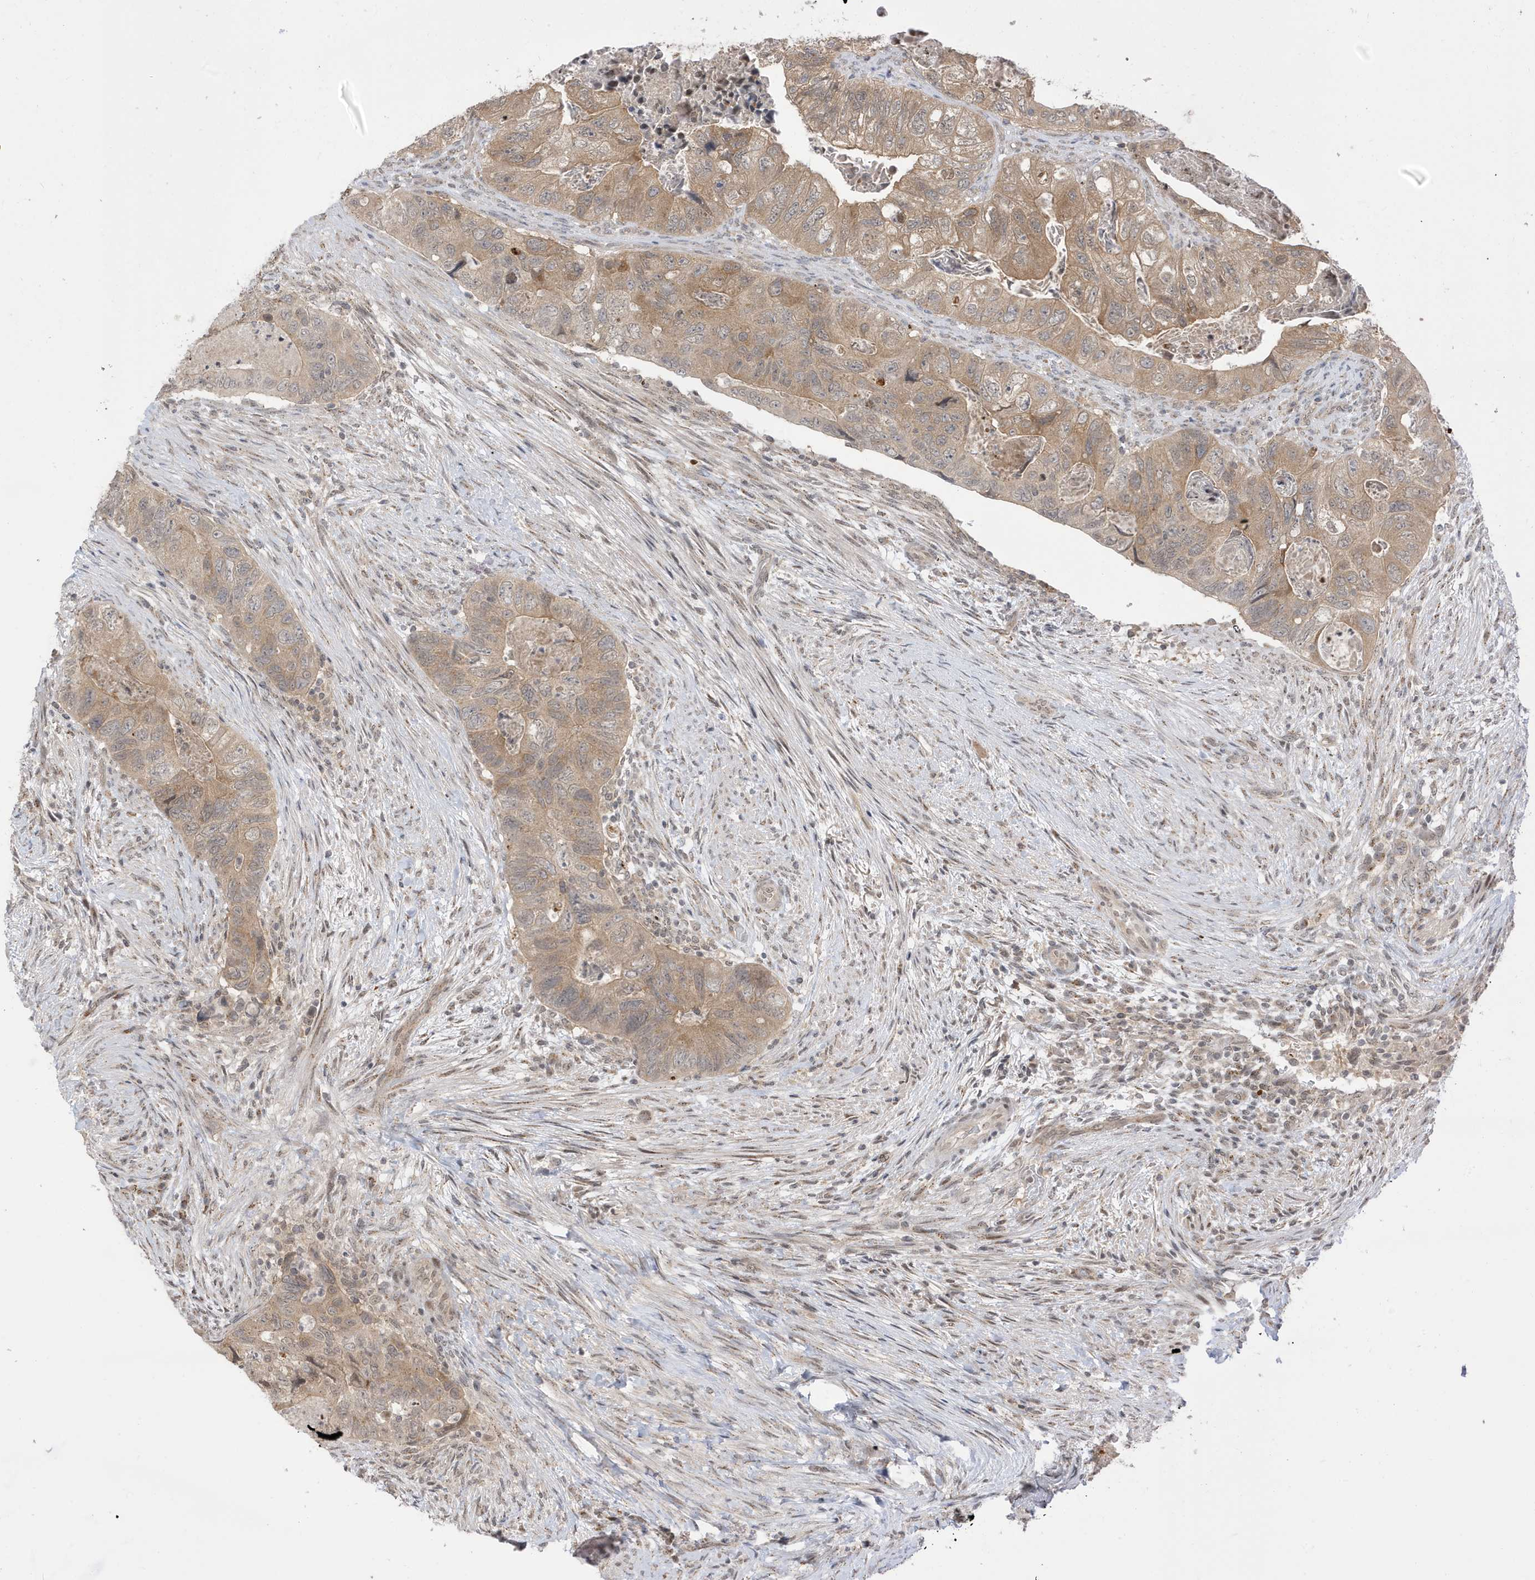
{"staining": {"intensity": "moderate", "quantity": ">75%", "location": "cytoplasmic/membranous,nuclear"}, "tissue": "colorectal cancer", "cell_type": "Tumor cells", "image_type": "cancer", "snomed": [{"axis": "morphology", "description": "Adenocarcinoma, NOS"}, {"axis": "topography", "description": "Rectum"}], "caption": "This micrograph shows immunohistochemistry staining of colorectal cancer, with medium moderate cytoplasmic/membranous and nuclear staining in approximately >75% of tumor cells.", "gene": "TAB3", "patient": {"sex": "male", "age": 63}}